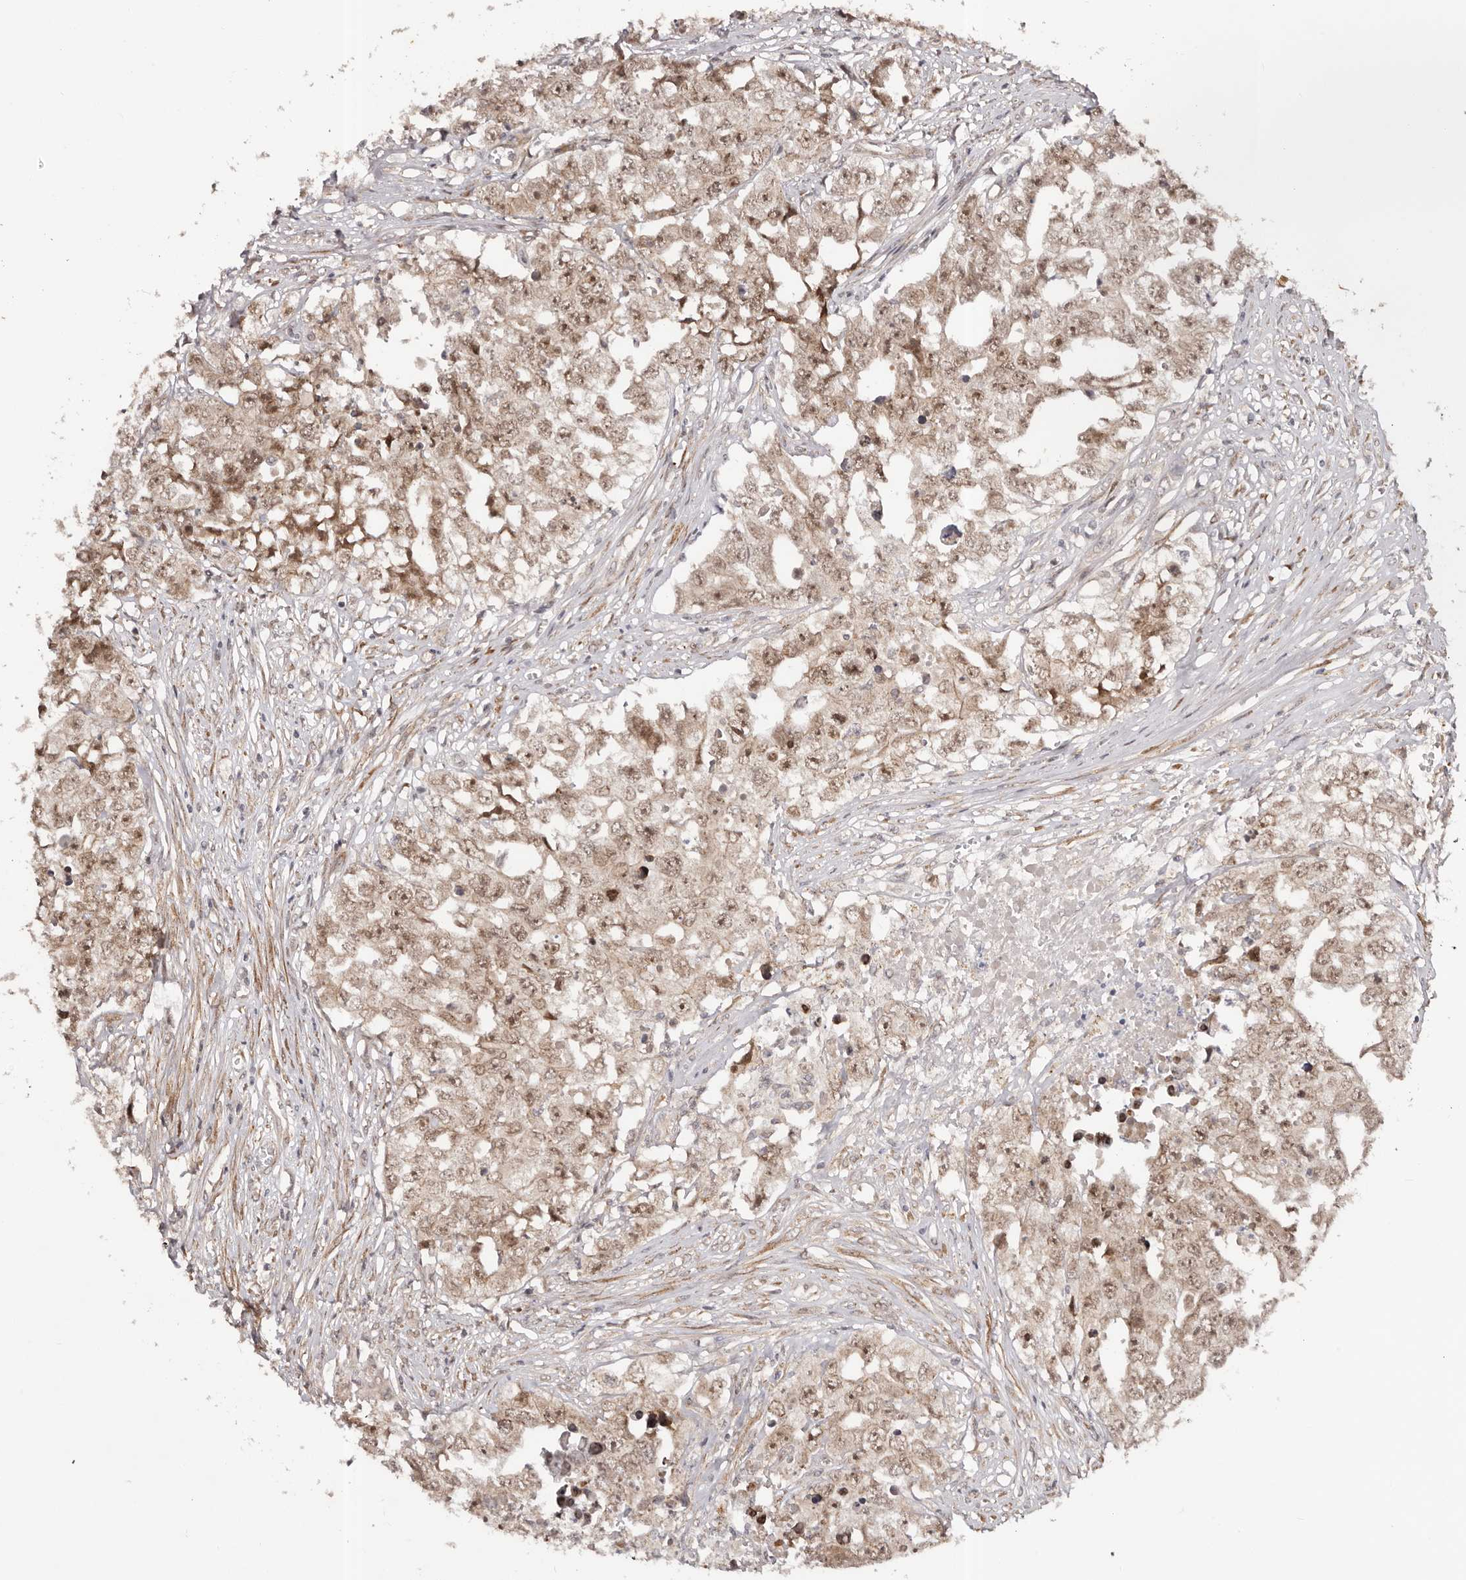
{"staining": {"intensity": "moderate", "quantity": ">75%", "location": "cytoplasmic/membranous,nuclear"}, "tissue": "testis cancer", "cell_type": "Tumor cells", "image_type": "cancer", "snomed": [{"axis": "morphology", "description": "Seminoma, NOS"}, {"axis": "morphology", "description": "Carcinoma, Embryonal, NOS"}, {"axis": "topography", "description": "Testis"}], "caption": "Immunohistochemical staining of human testis cancer displays medium levels of moderate cytoplasmic/membranous and nuclear expression in about >75% of tumor cells.", "gene": "MICAL2", "patient": {"sex": "male", "age": 43}}